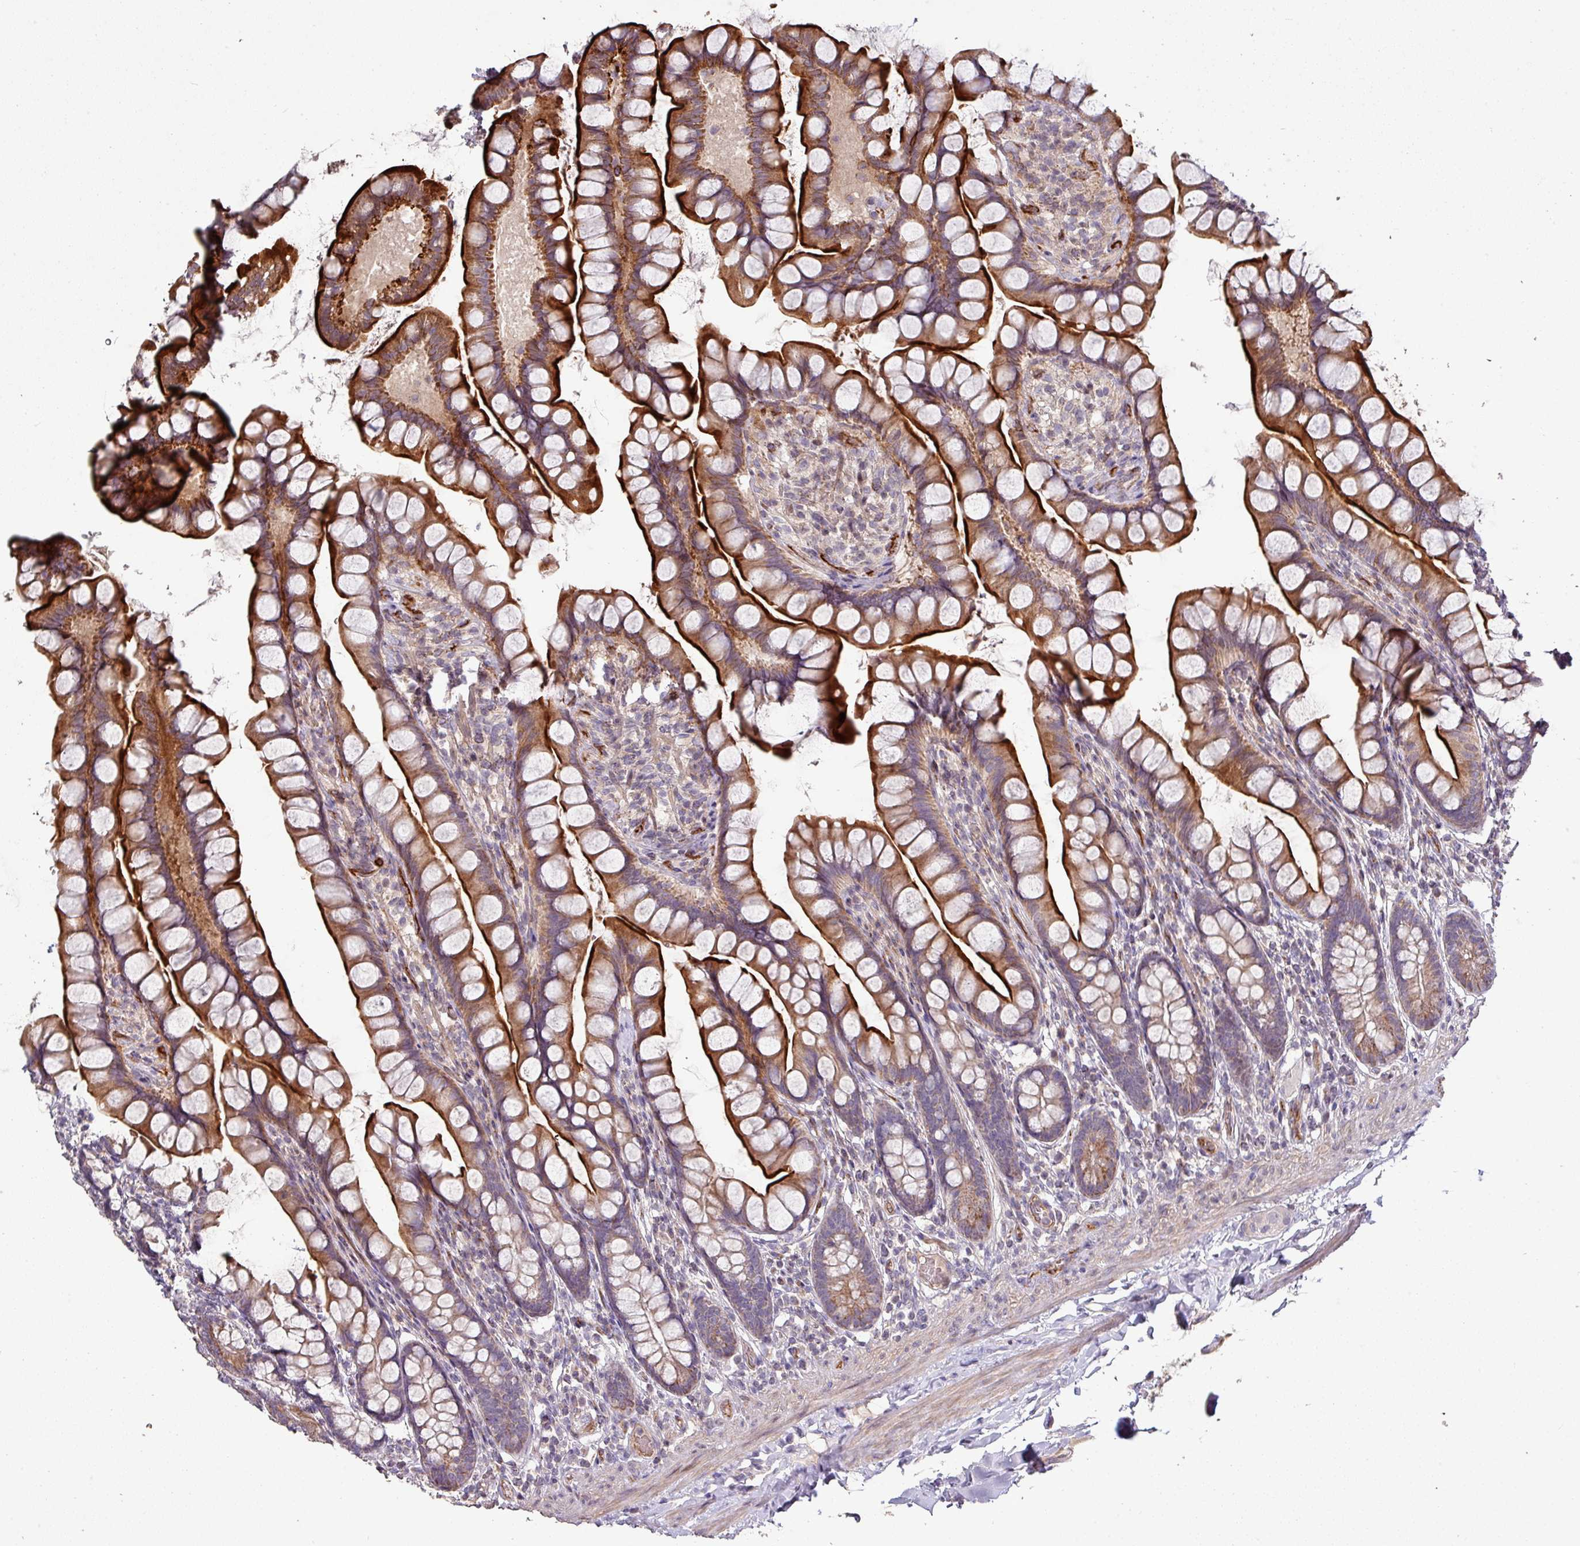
{"staining": {"intensity": "strong", "quantity": ">75%", "location": "cytoplasmic/membranous"}, "tissue": "small intestine", "cell_type": "Glandular cells", "image_type": "normal", "snomed": [{"axis": "morphology", "description": "Normal tissue, NOS"}, {"axis": "topography", "description": "Small intestine"}], "caption": "The photomicrograph demonstrates a brown stain indicating the presence of a protein in the cytoplasmic/membranous of glandular cells in small intestine.", "gene": "RPL23A", "patient": {"sex": "male", "age": 70}}